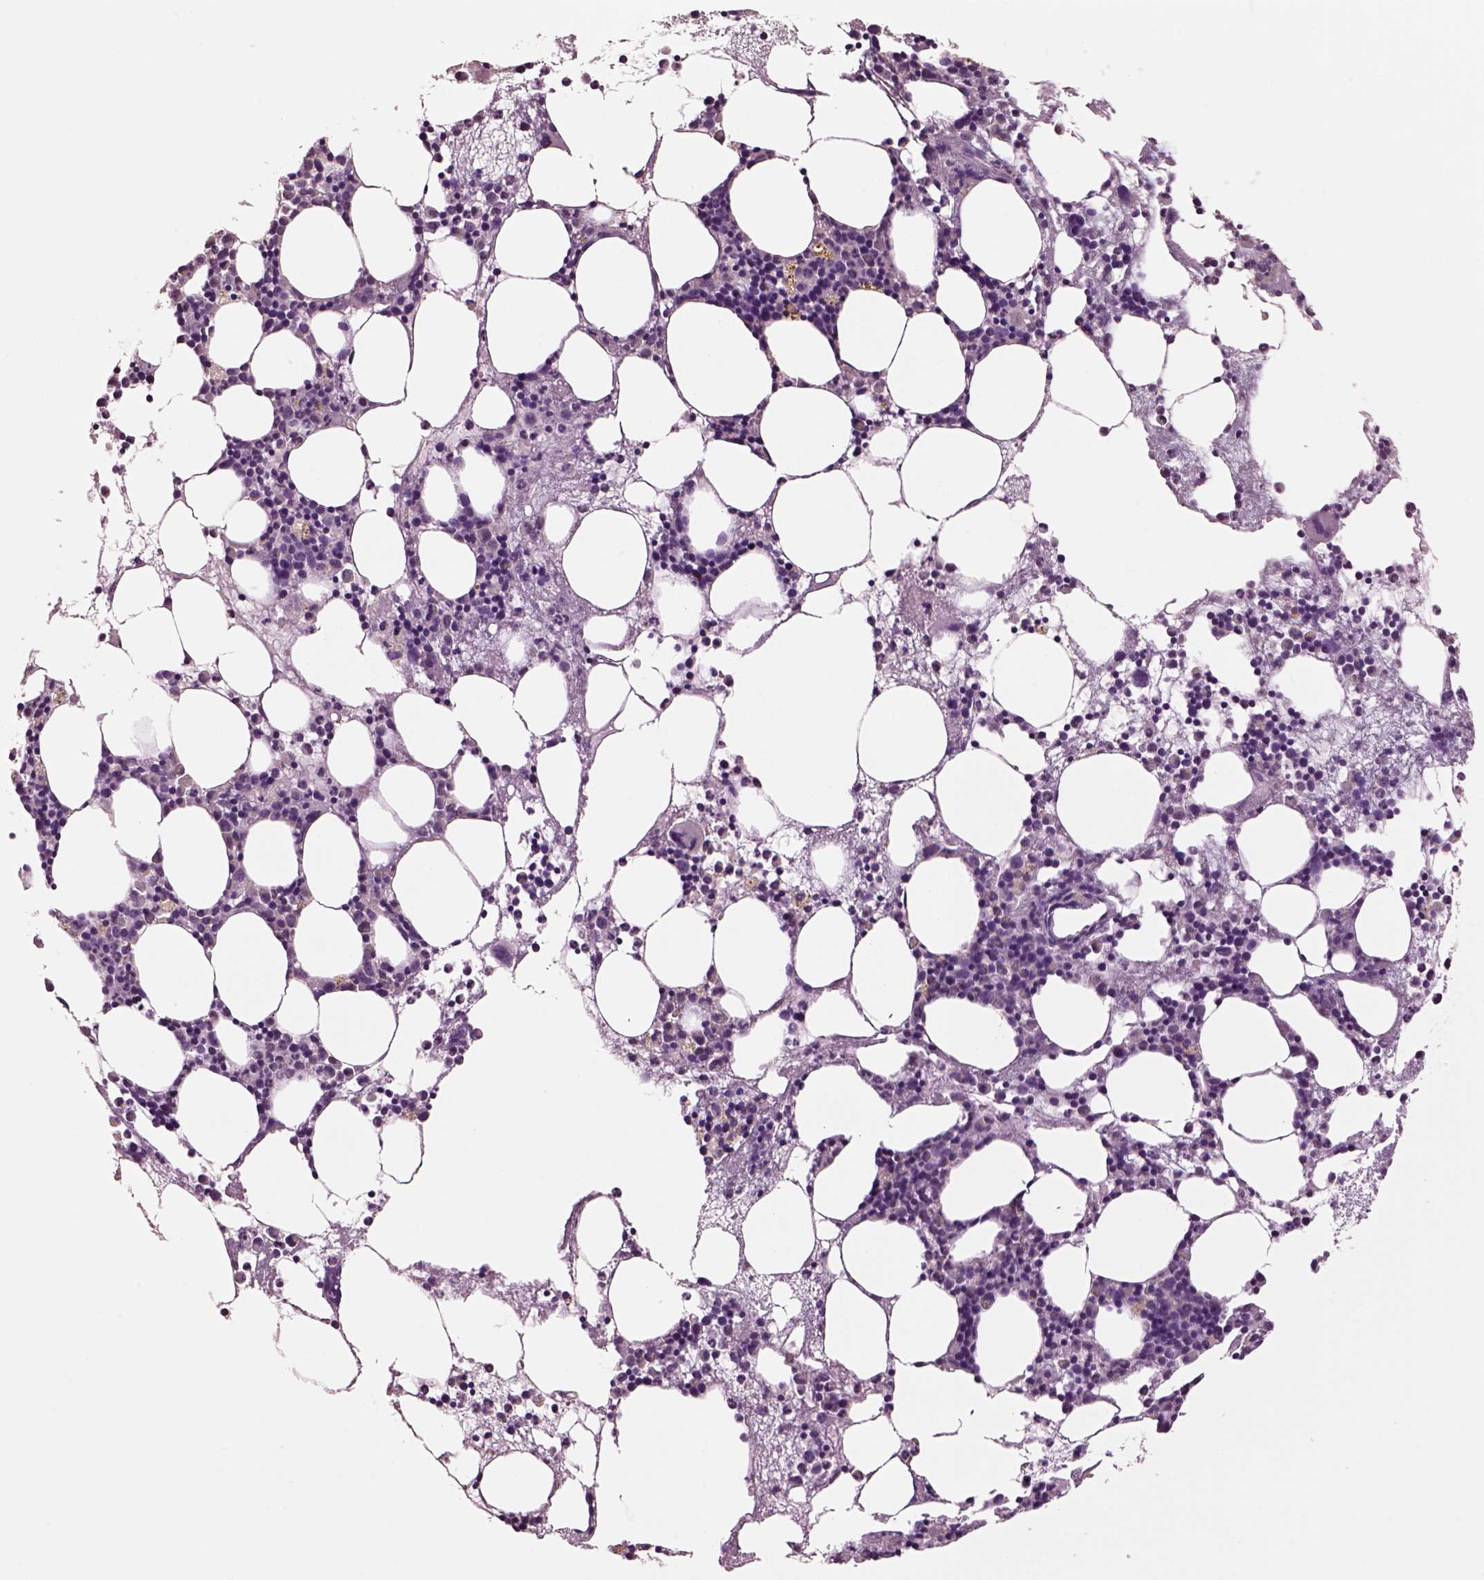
{"staining": {"intensity": "negative", "quantity": "none", "location": "none"}, "tissue": "bone marrow", "cell_type": "Hematopoietic cells", "image_type": "normal", "snomed": [{"axis": "morphology", "description": "Normal tissue, NOS"}, {"axis": "topography", "description": "Bone marrow"}], "caption": "This photomicrograph is of normal bone marrow stained with immunohistochemistry (IHC) to label a protein in brown with the nuclei are counter-stained blue. There is no expression in hematopoietic cells. (IHC, brightfield microscopy, high magnification).", "gene": "CLPSL1", "patient": {"sex": "male", "age": 54}}